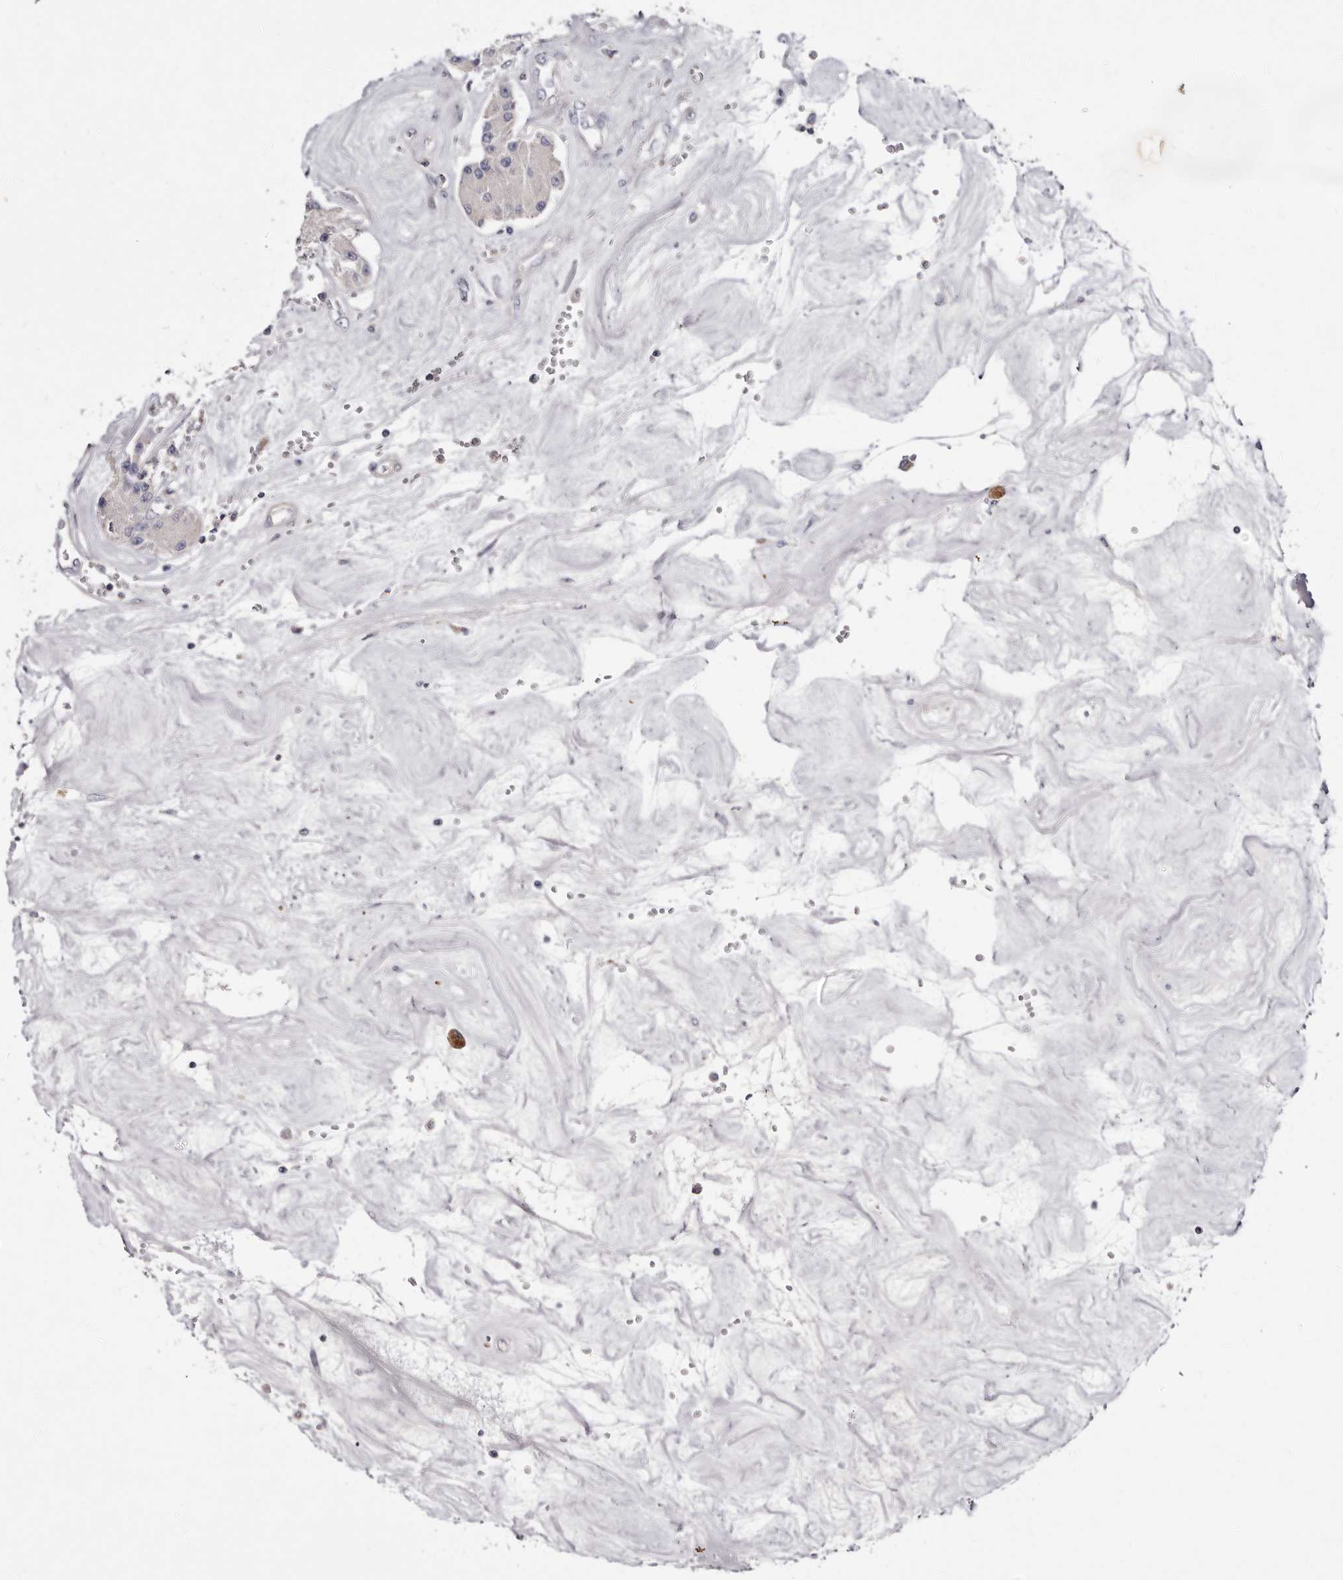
{"staining": {"intensity": "negative", "quantity": "none", "location": "none"}, "tissue": "carcinoid", "cell_type": "Tumor cells", "image_type": "cancer", "snomed": [{"axis": "morphology", "description": "Carcinoid, malignant, NOS"}, {"axis": "topography", "description": "Pancreas"}], "caption": "Carcinoid (malignant) was stained to show a protein in brown. There is no significant expression in tumor cells.", "gene": "S1PR5", "patient": {"sex": "male", "age": 41}}